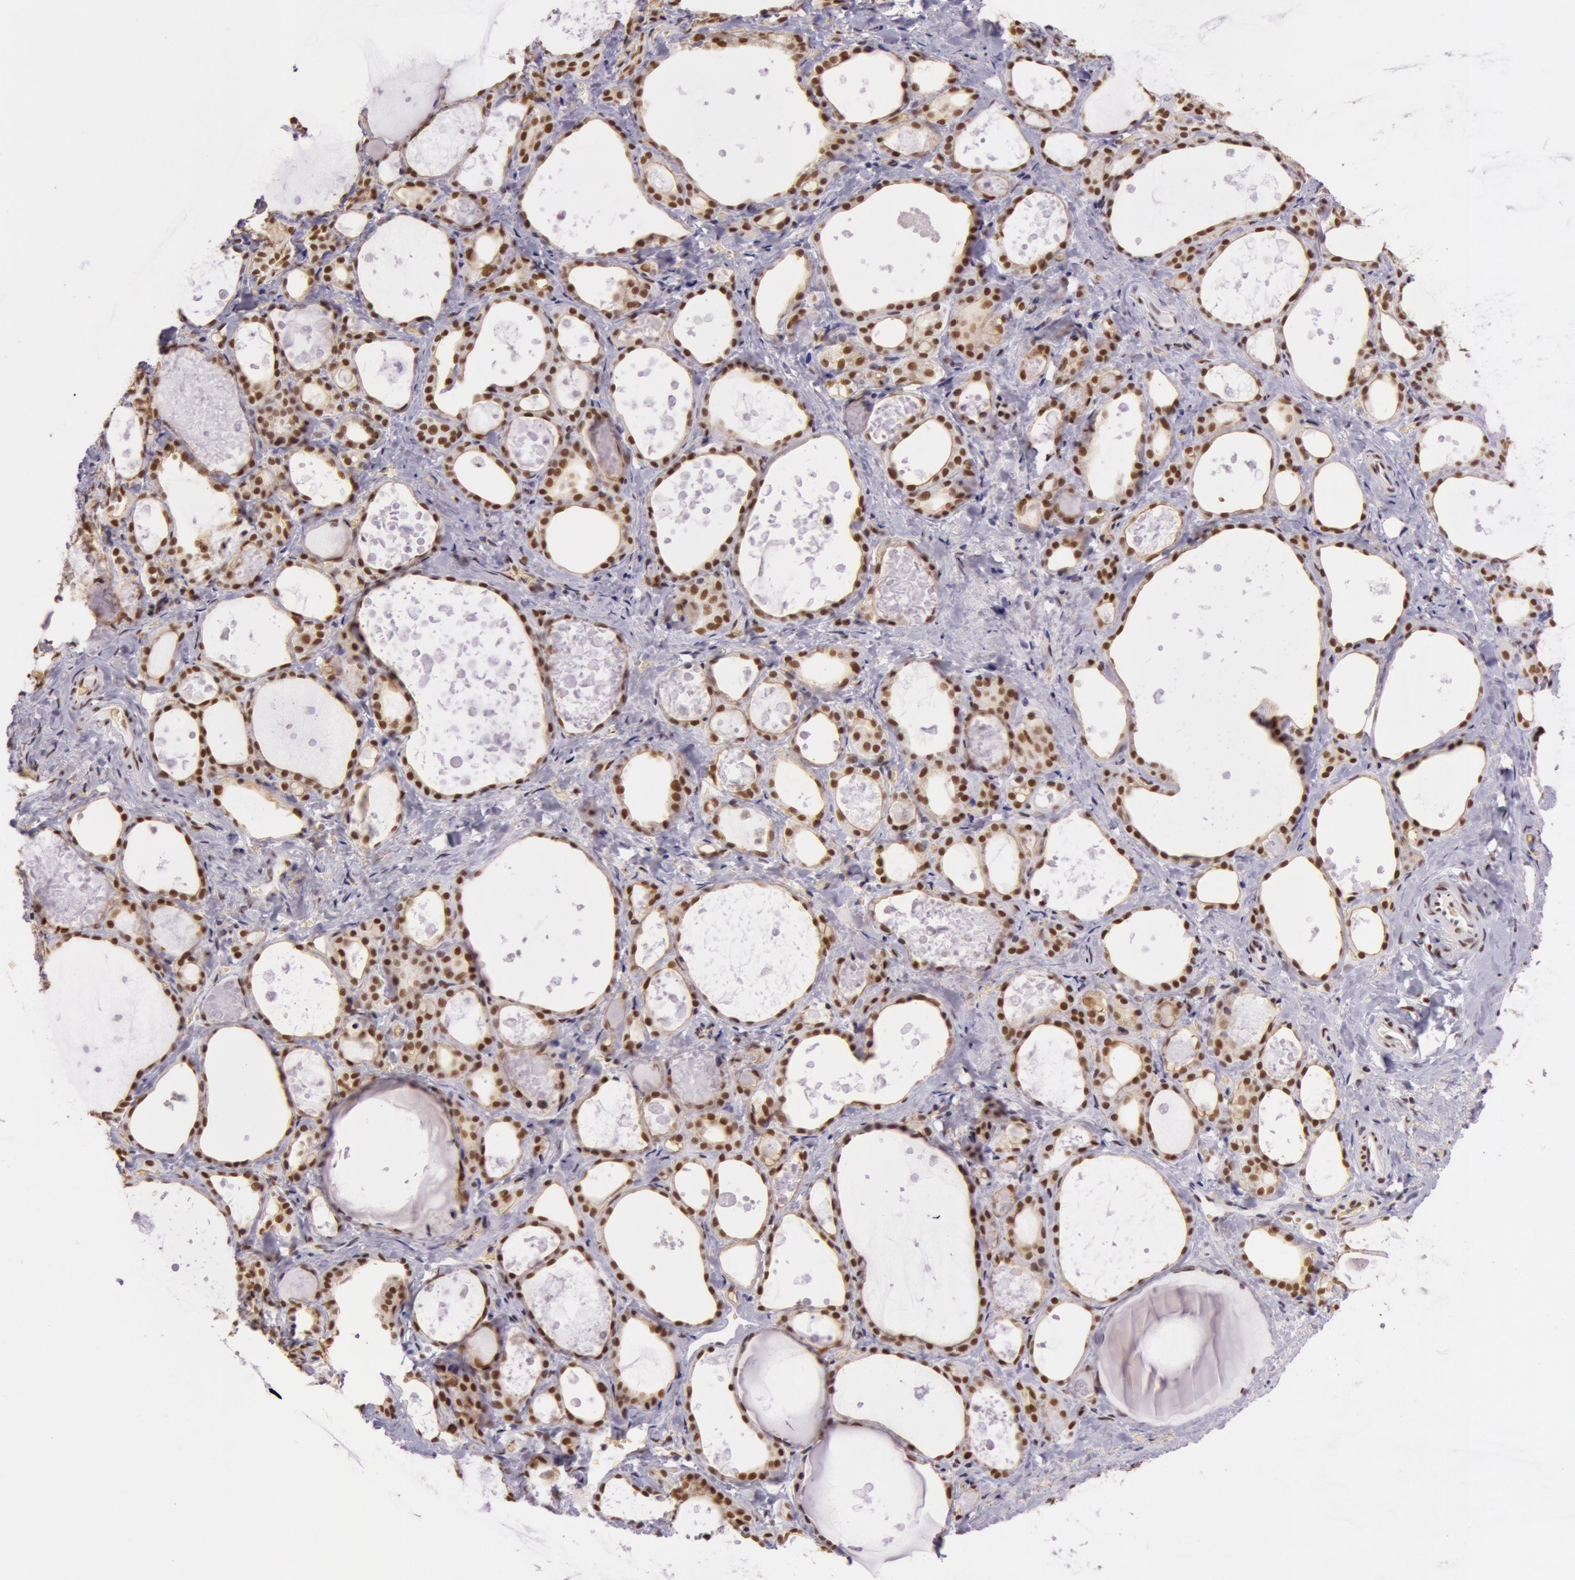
{"staining": {"intensity": "strong", "quantity": ">75%", "location": "nuclear"}, "tissue": "thyroid gland", "cell_type": "Glandular cells", "image_type": "normal", "snomed": [{"axis": "morphology", "description": "Normal tissue, NOS"}, {"axis": "topography", "description": "Thyroid gland"}], "caption": "Strong nuclear positivity is seen in about >75% of glandular cells in unremarkable thyroid gland. (Stains: DAB in brown, nuclei in blue, Microscopy: brightfield microscopy at high magnification).", "gene": "NBN", "patient": {"sex": "female", "age": 75}}